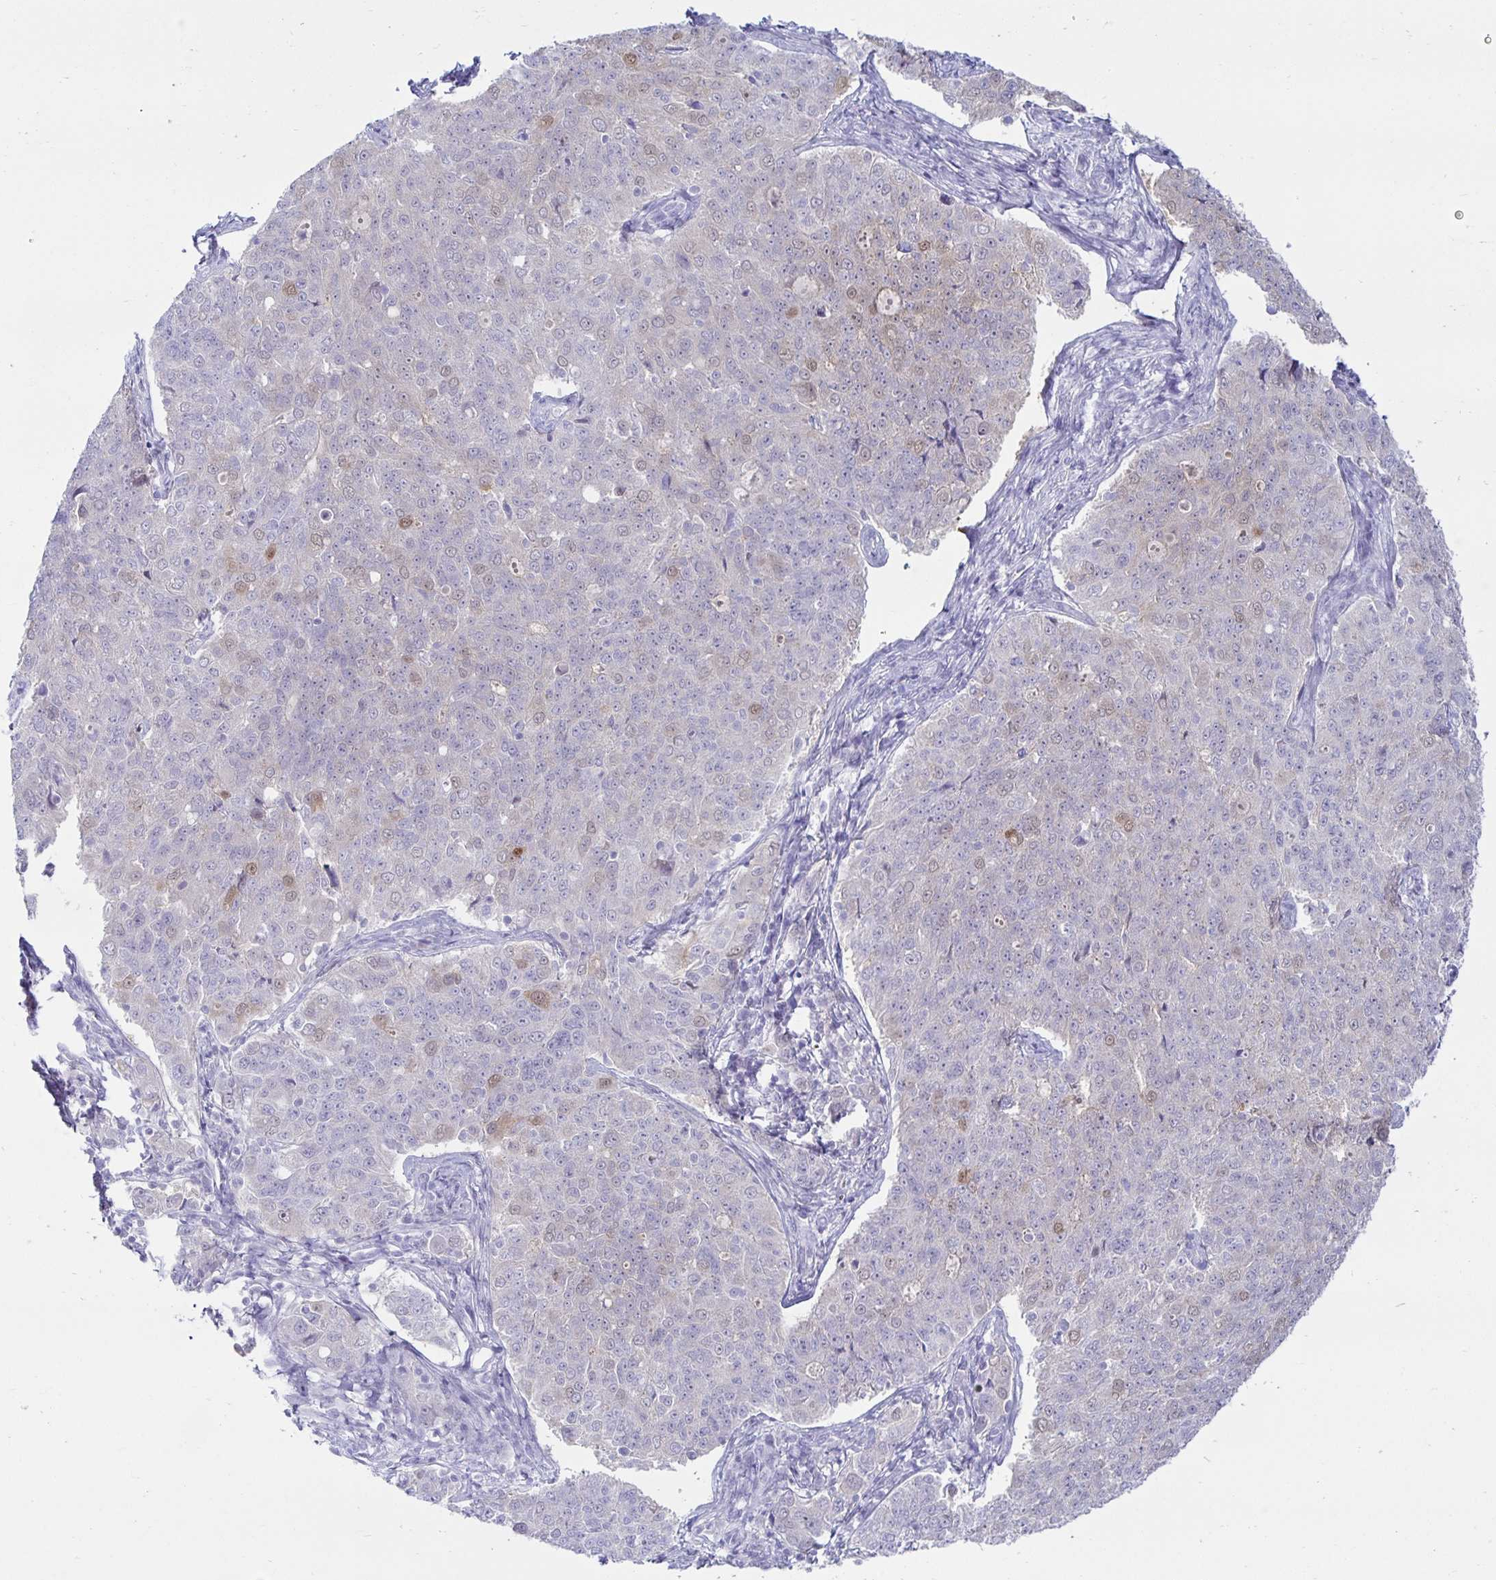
{"staining": {"intensity": "negative", "quantity": "none", "location": "none"}, "tissue": "endometrial cancer", "cell_type": "Tumor cells", "image_type": "cancer", "snomed": [{"axis": "morphology", "description": "Adenocarcinoma, NOS"}, {"axis": "topography", "description": "Endometrium"}], "caption": "Immunohistochemical staining of human endometrial cancer (adenocarcinoma) reveals no significant positivity in tumor cells.", "gene": "MON2", "patient": {"sex": "female", "age": 43}}